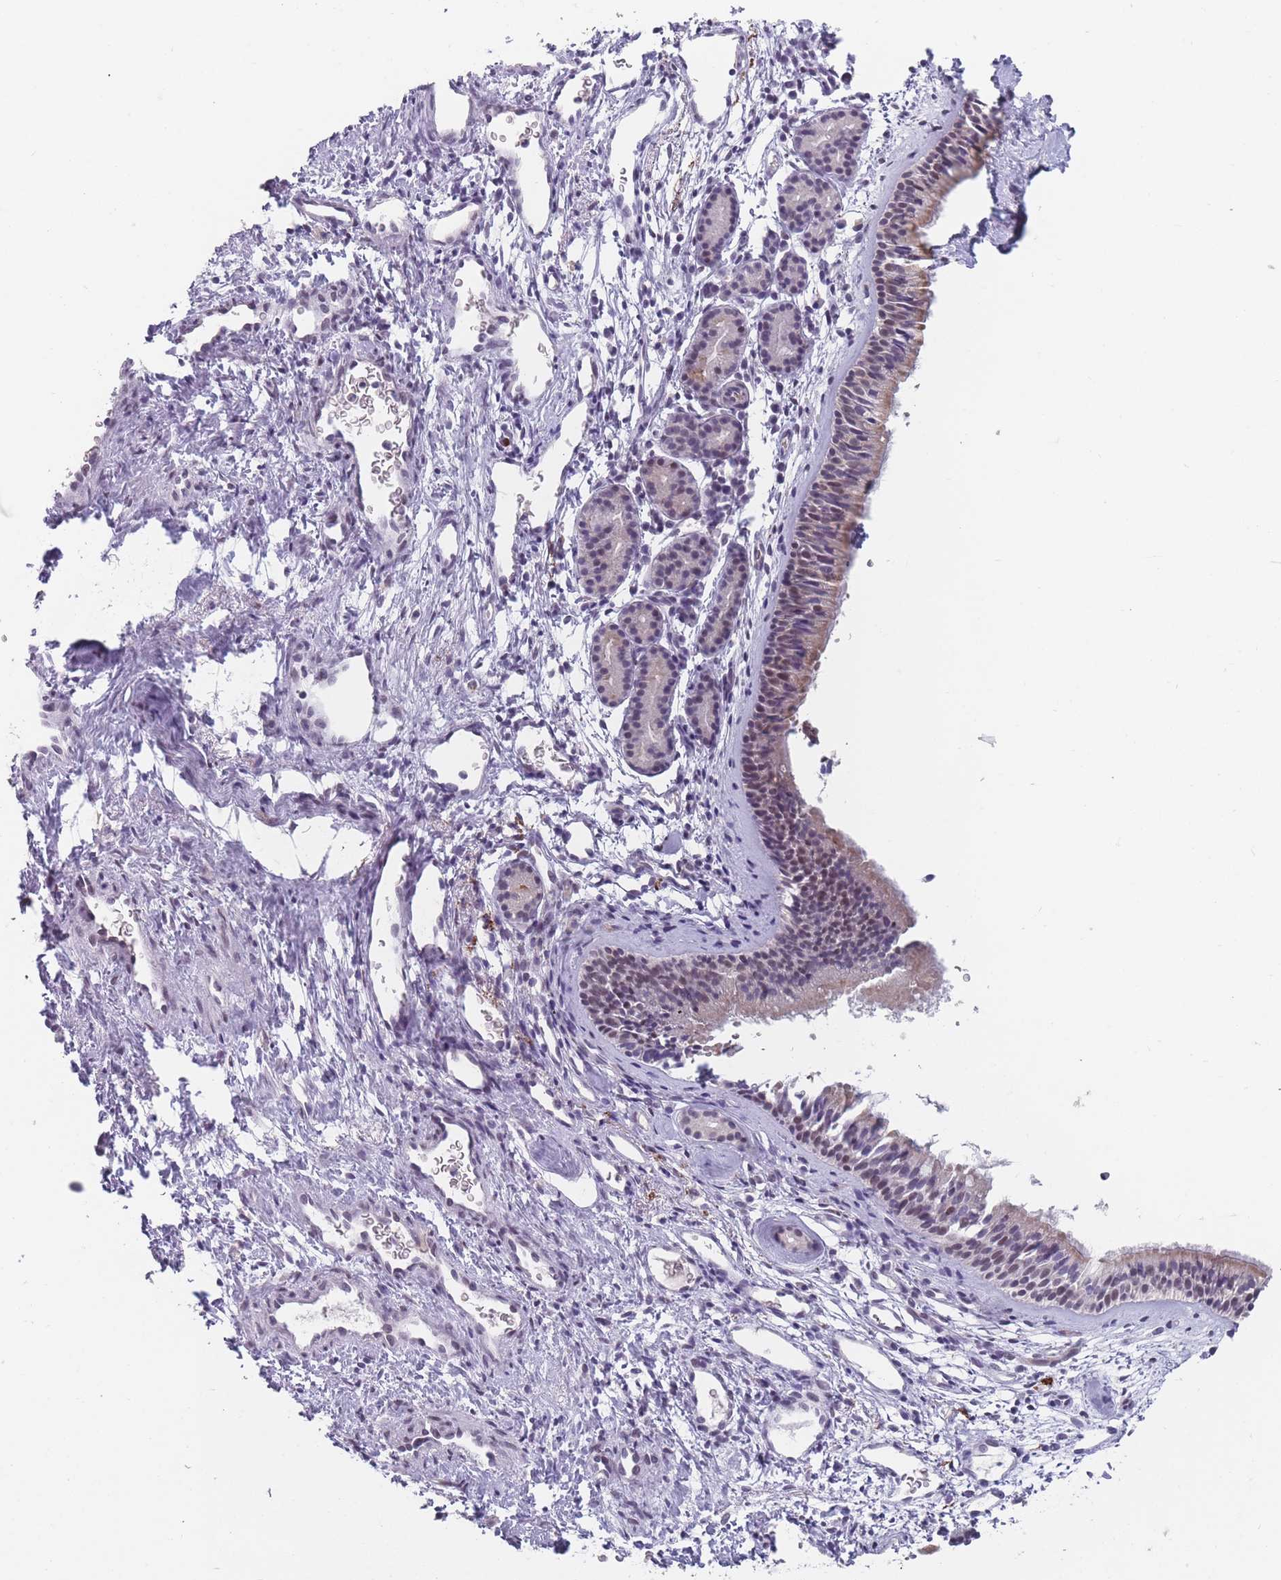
{"staining": {"intensity": "moderate", "quantity": "25%-75%", "location": "cytoplasmic/membranous,nuclear"}, "tissue": "nasopharynx", "cell_type": "Respiratory epithelial cells", "image_type": "normal", "snomed": [{"axis": "morphology", "description": "Normal tissue, NOS"}, {"axis": "topography", "description": "Nasopharynx"}], "caption": "Benign nasopharynx demonstrates moderate cytoplasmic/membranous,nuclear staining in approximately 25%-75% of respiratory epithelial cells (DAB (3,3'-diaminobenzidine) IHC, brown staining for protein, blue staining for nuclei)..", "gene": "PEX7", "patient": {"sex": "male", "age": 82}}